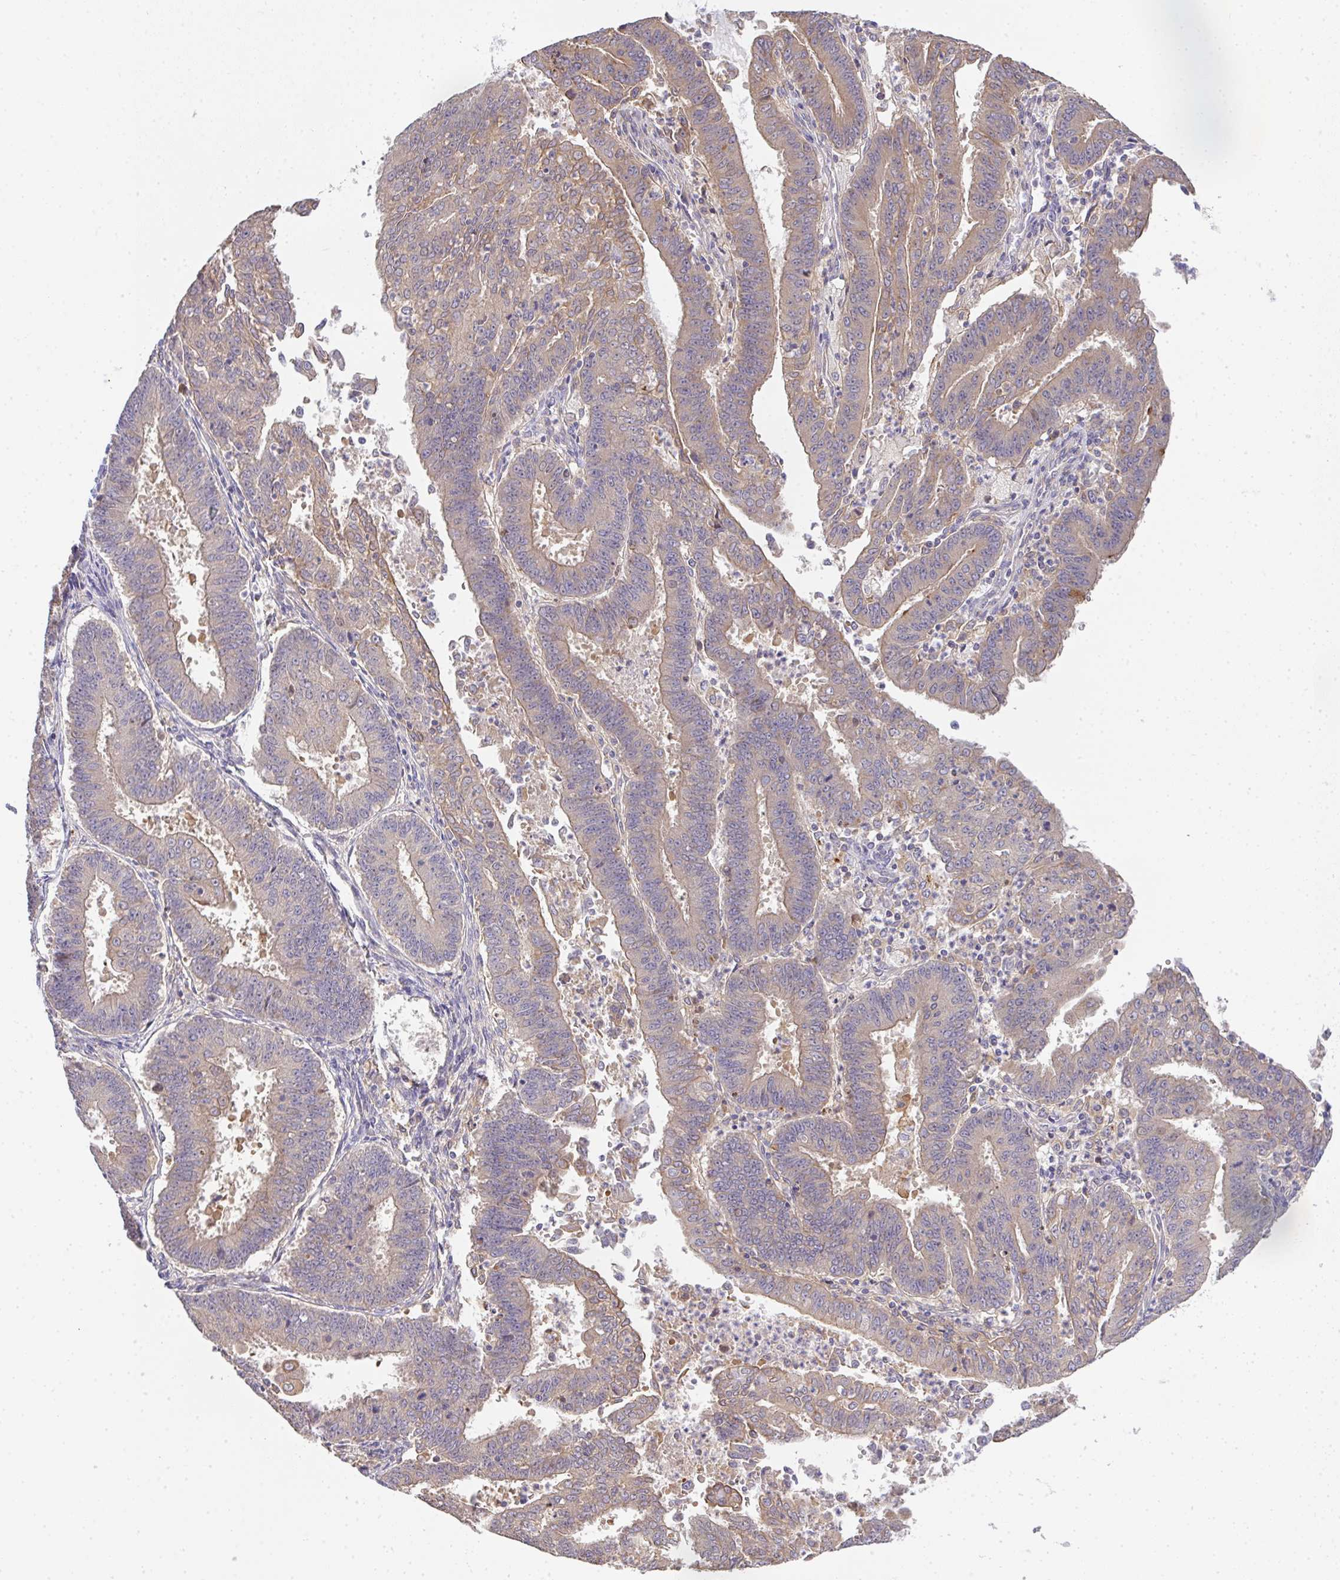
{"staining": {"intensity": "moderate", "quantity": "<25%", "location": "cytoplasmic/membranous"}, "tissue": "endometrial cancer", "cell_type": "Tumor cells", "image_type": "cancer", "snomed": [{"axis": "morphology", "description": "Adenocarcinoma, NOS"}, {"axis": "topography", "description": "Endometrium"}], "caption": "Immunohistochemical staining of adenocarcinoma (endometrial) demonstrates low levels of moderate cytoplasmic/membranous staining in approximately <25% of tumor cells.", "gene": "EEF1AKMT1", "patient": {"sex": "female", "age": 73}}